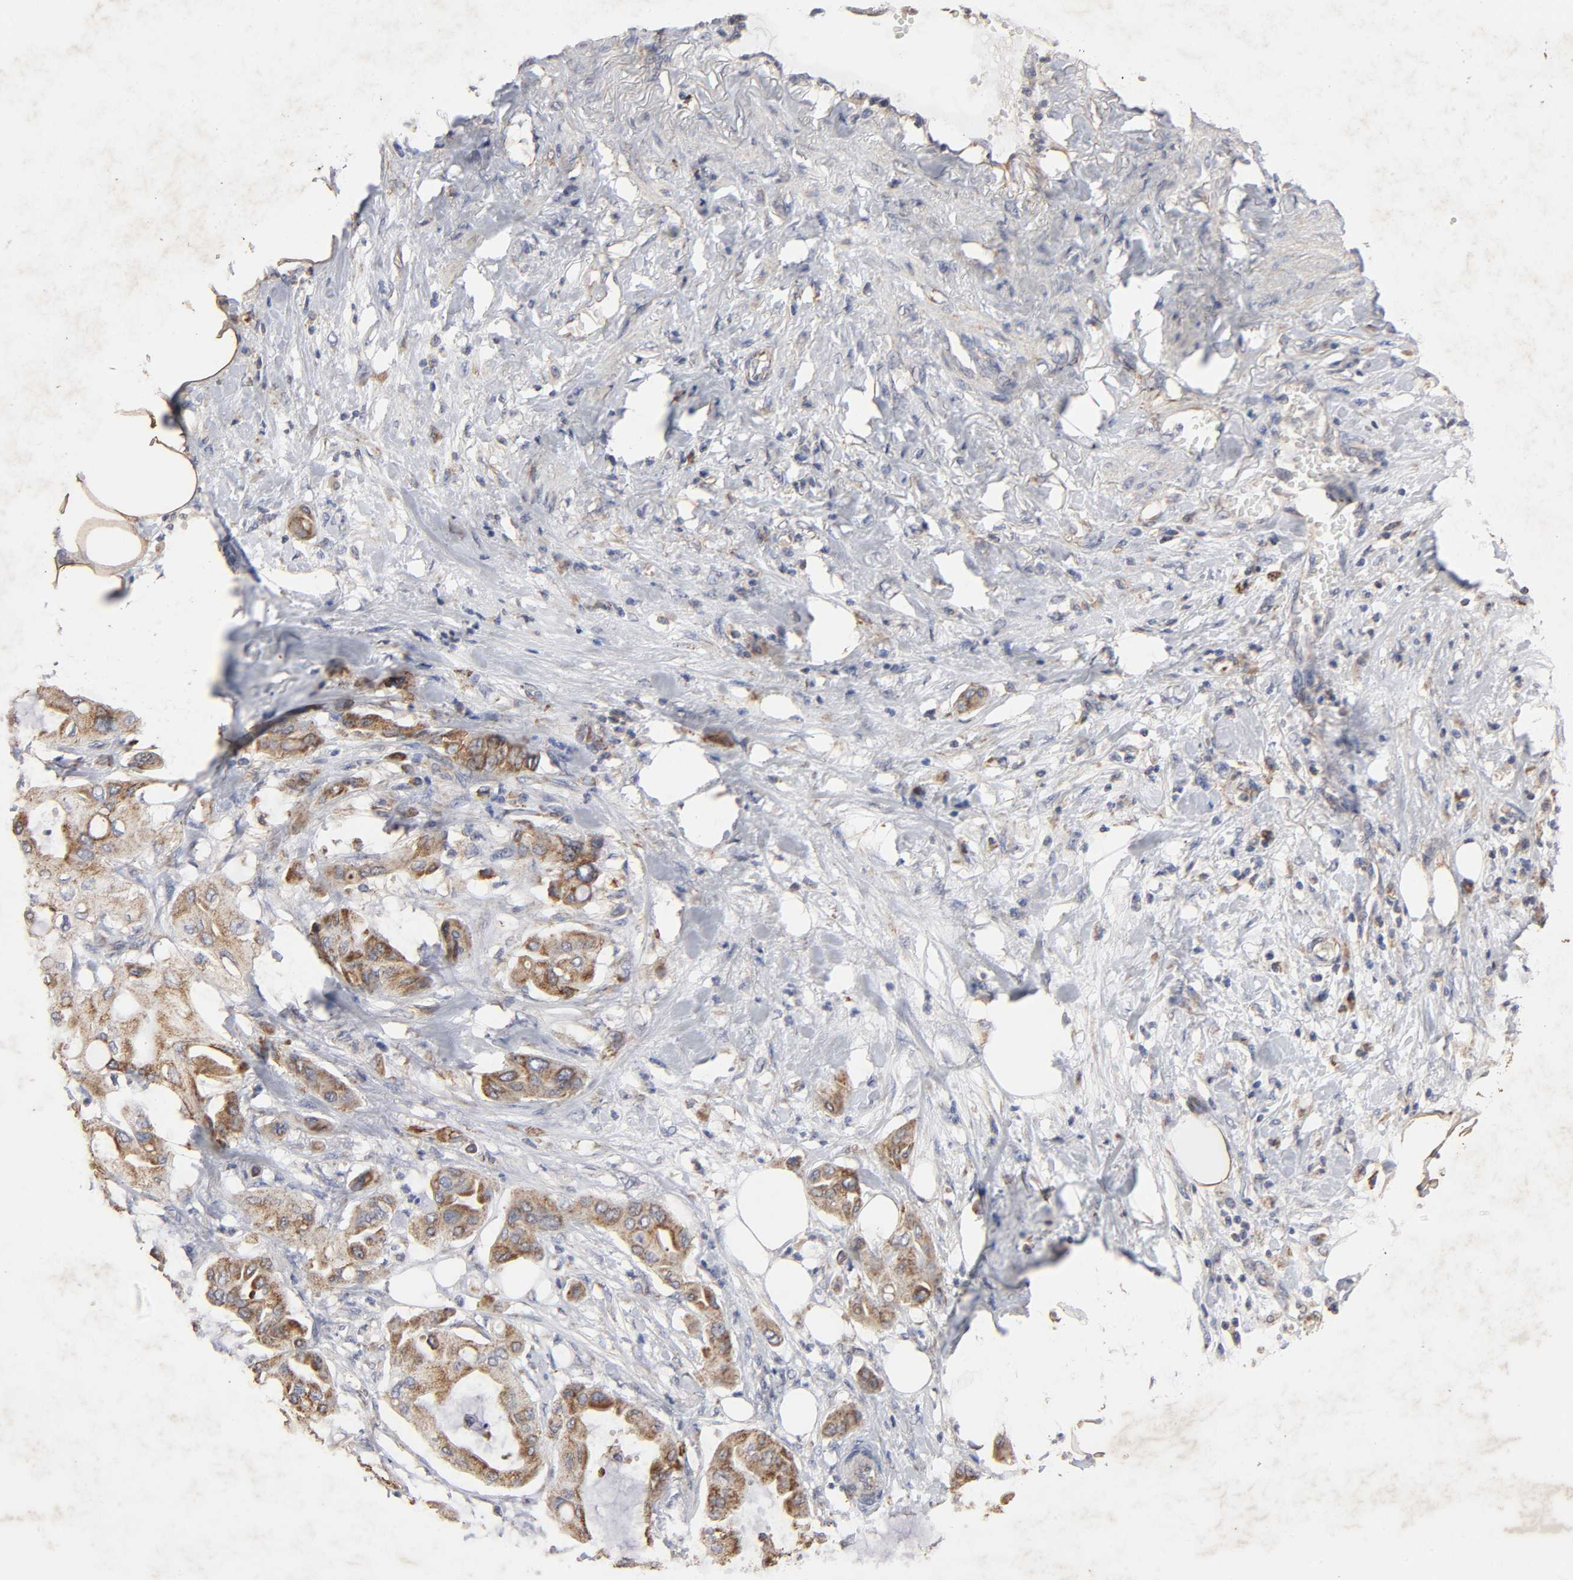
{"staining": {"intensity": "moderate", "quantity": "25%-75%", "location": "cytoplasmic/membranous"}, "tissue": "pancreatic cancer", "cell_type": "Tumor cells", "image_type": "cancer", "snomed": [{"axis": "morphology", "description": "Adenocarcinoma, NOS"}, {"axis": "morphology", "description": "Adenocarcinoma, metastatic, NOS"}, {"axis": "topography", "description": "Lymph node"}, {"axis": "topography", "description": "Pancreas"}, {"axis": "topography", "description": "Duodenum"}], "caption": "Pancreatic cancer was stained to show a protein in brown. There is medium levels of moderate cytoplasmic/membranous expression in about 25%-75% of tumor cells.", "gene": "CYCS", "patient": {"sex": "female", "age": 64}}